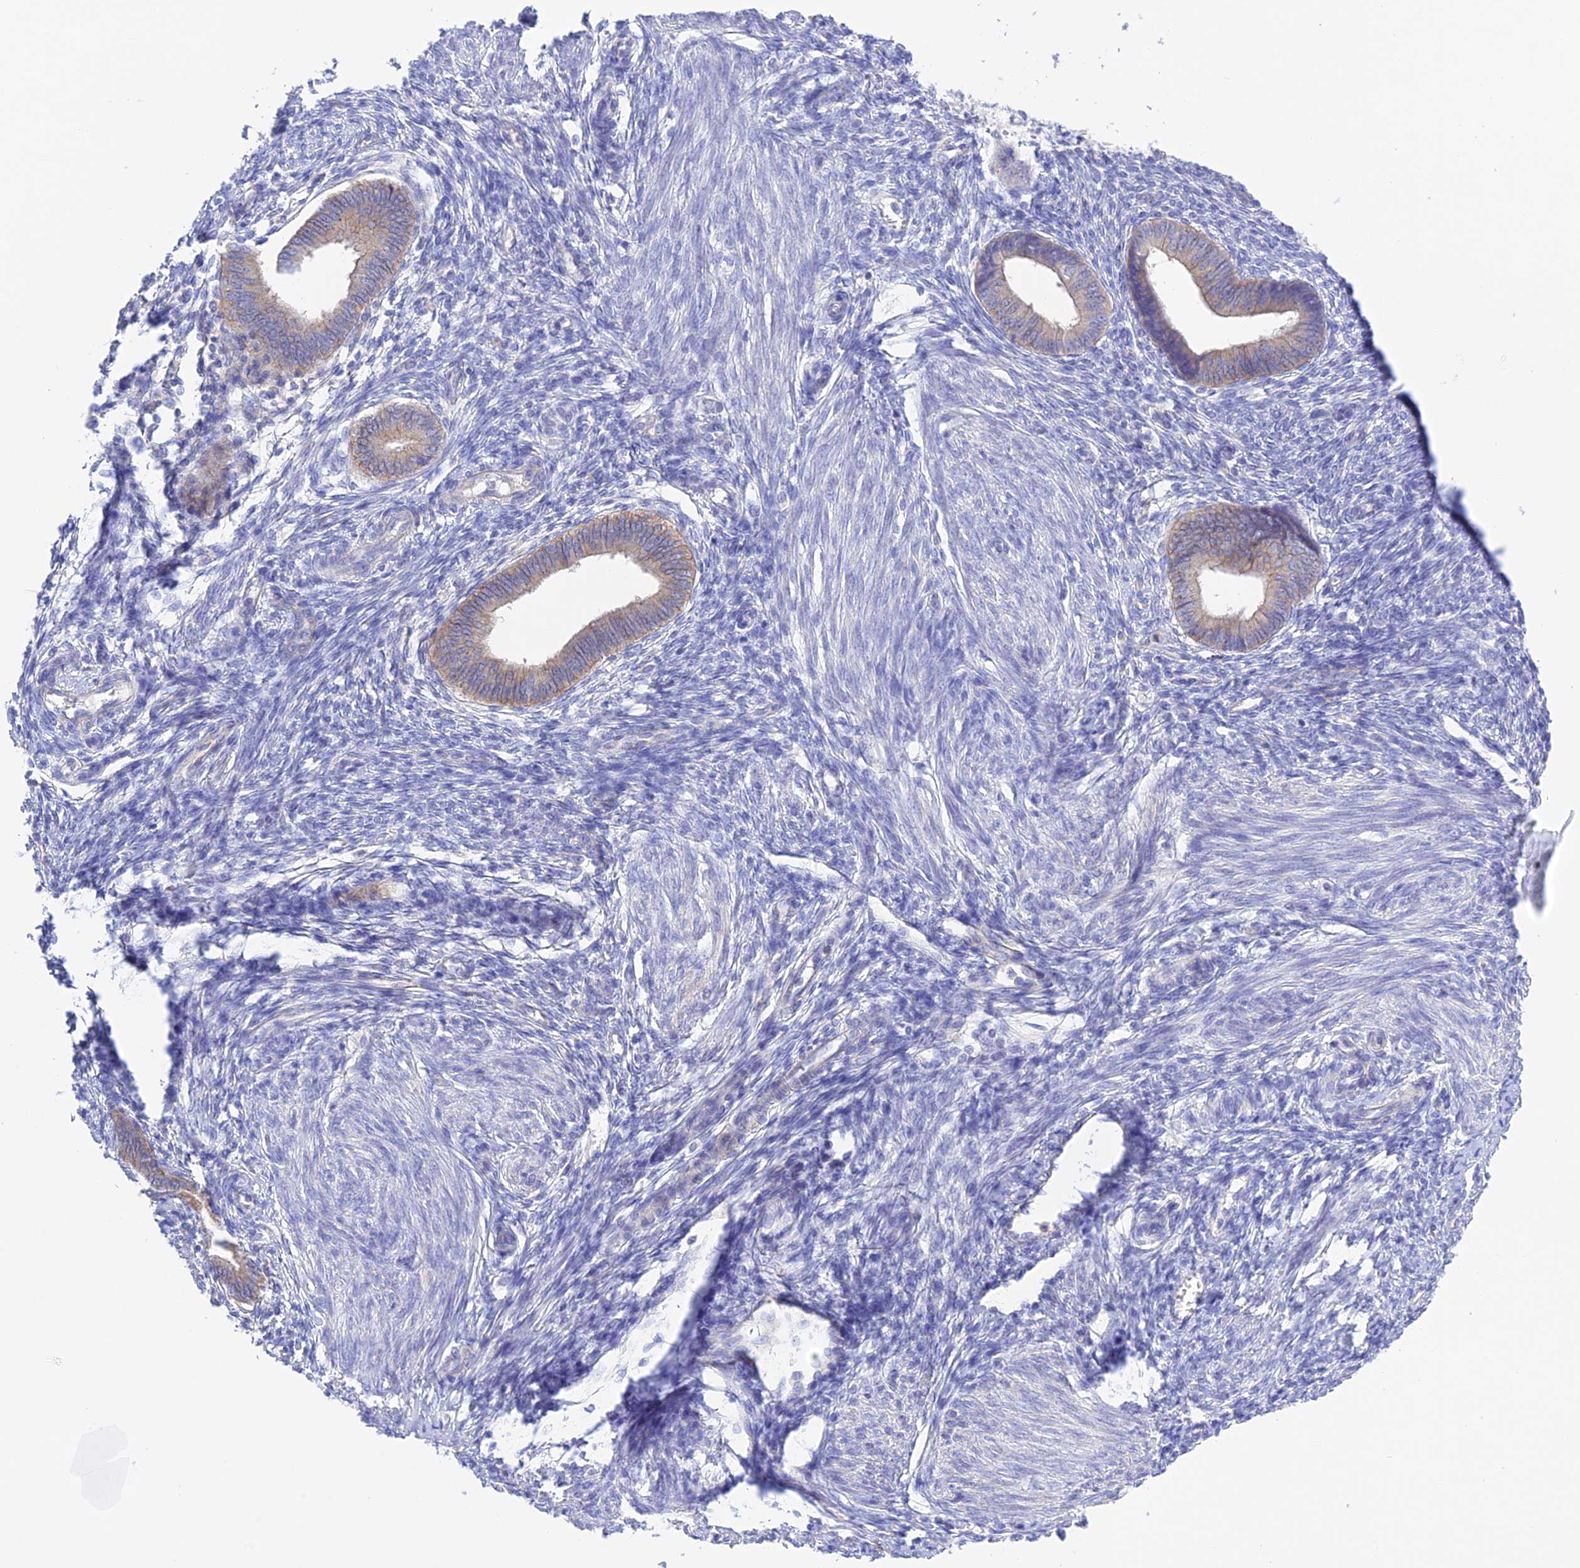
{"staining": {"intensity": "negative", "quantity": "none", "location": "none"}, "tissue": "endometrium", "cell_type": "Cells in endometrial stroma", "image_type": "normal", "snomed": [{"axis": "morphology", "description": "Normal tissue, NOS"}, {"axis": "topography", "description": "Endometrium"}], "caption": "A histopathology image of human endometrium is negative for staining in cells in endometrial stroma. (DAB (3,3'-diaminobenzidine) immunohistochemistry (IHC) visualized using brightfield microscopy, high magnification).", "gene": "CHSY3", "patient": {"sex": "female", "age": 46}}